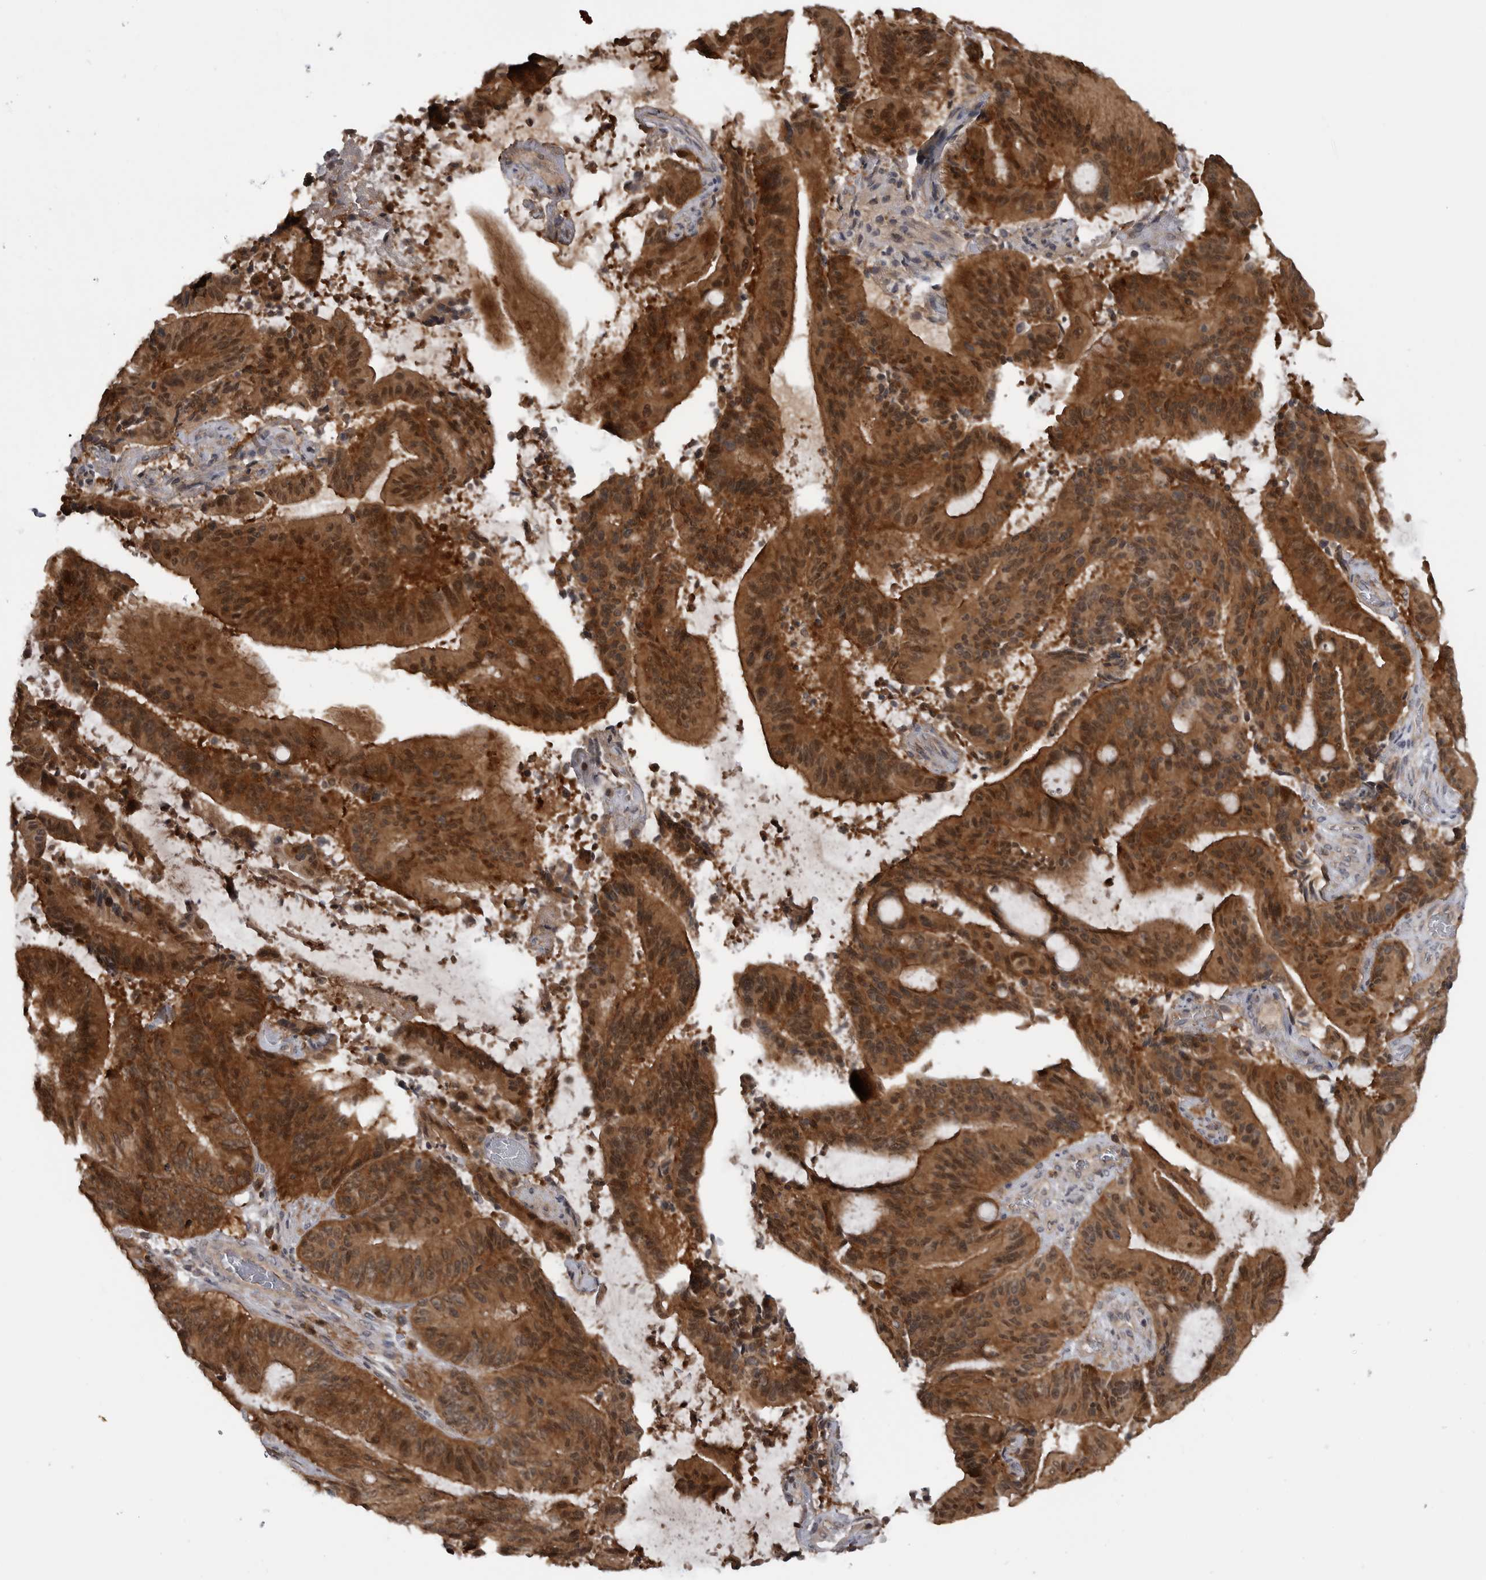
{"staining": {"intensity": "strong", "quantity": ">75%", "location": "cytoplasmic/membranous,nuclear"}, "tissue": "liver cancer", "cell_type": "Tumor cells", "image_type": "cancer", "snomed": [{"axis": "morphology", "description": "Normal tissue, NOS"}, {"axis": "morphology", "description": "Cholangiocarcinoma"}, {"axis": "topography", "description": "Liver"}, {"axis": "topography", "description": "Peripheral nerve tissue"}], "caption": "Protein positivity by immunohistochemistry (IHC) demonstrates strong cytoplasmic/membranous and nuclear positivity in about >75% of tumor cells in cholangiocarcinoma (liver).", "gene": "MAPK13", "patient": {"sex": "female", "age": 73}}